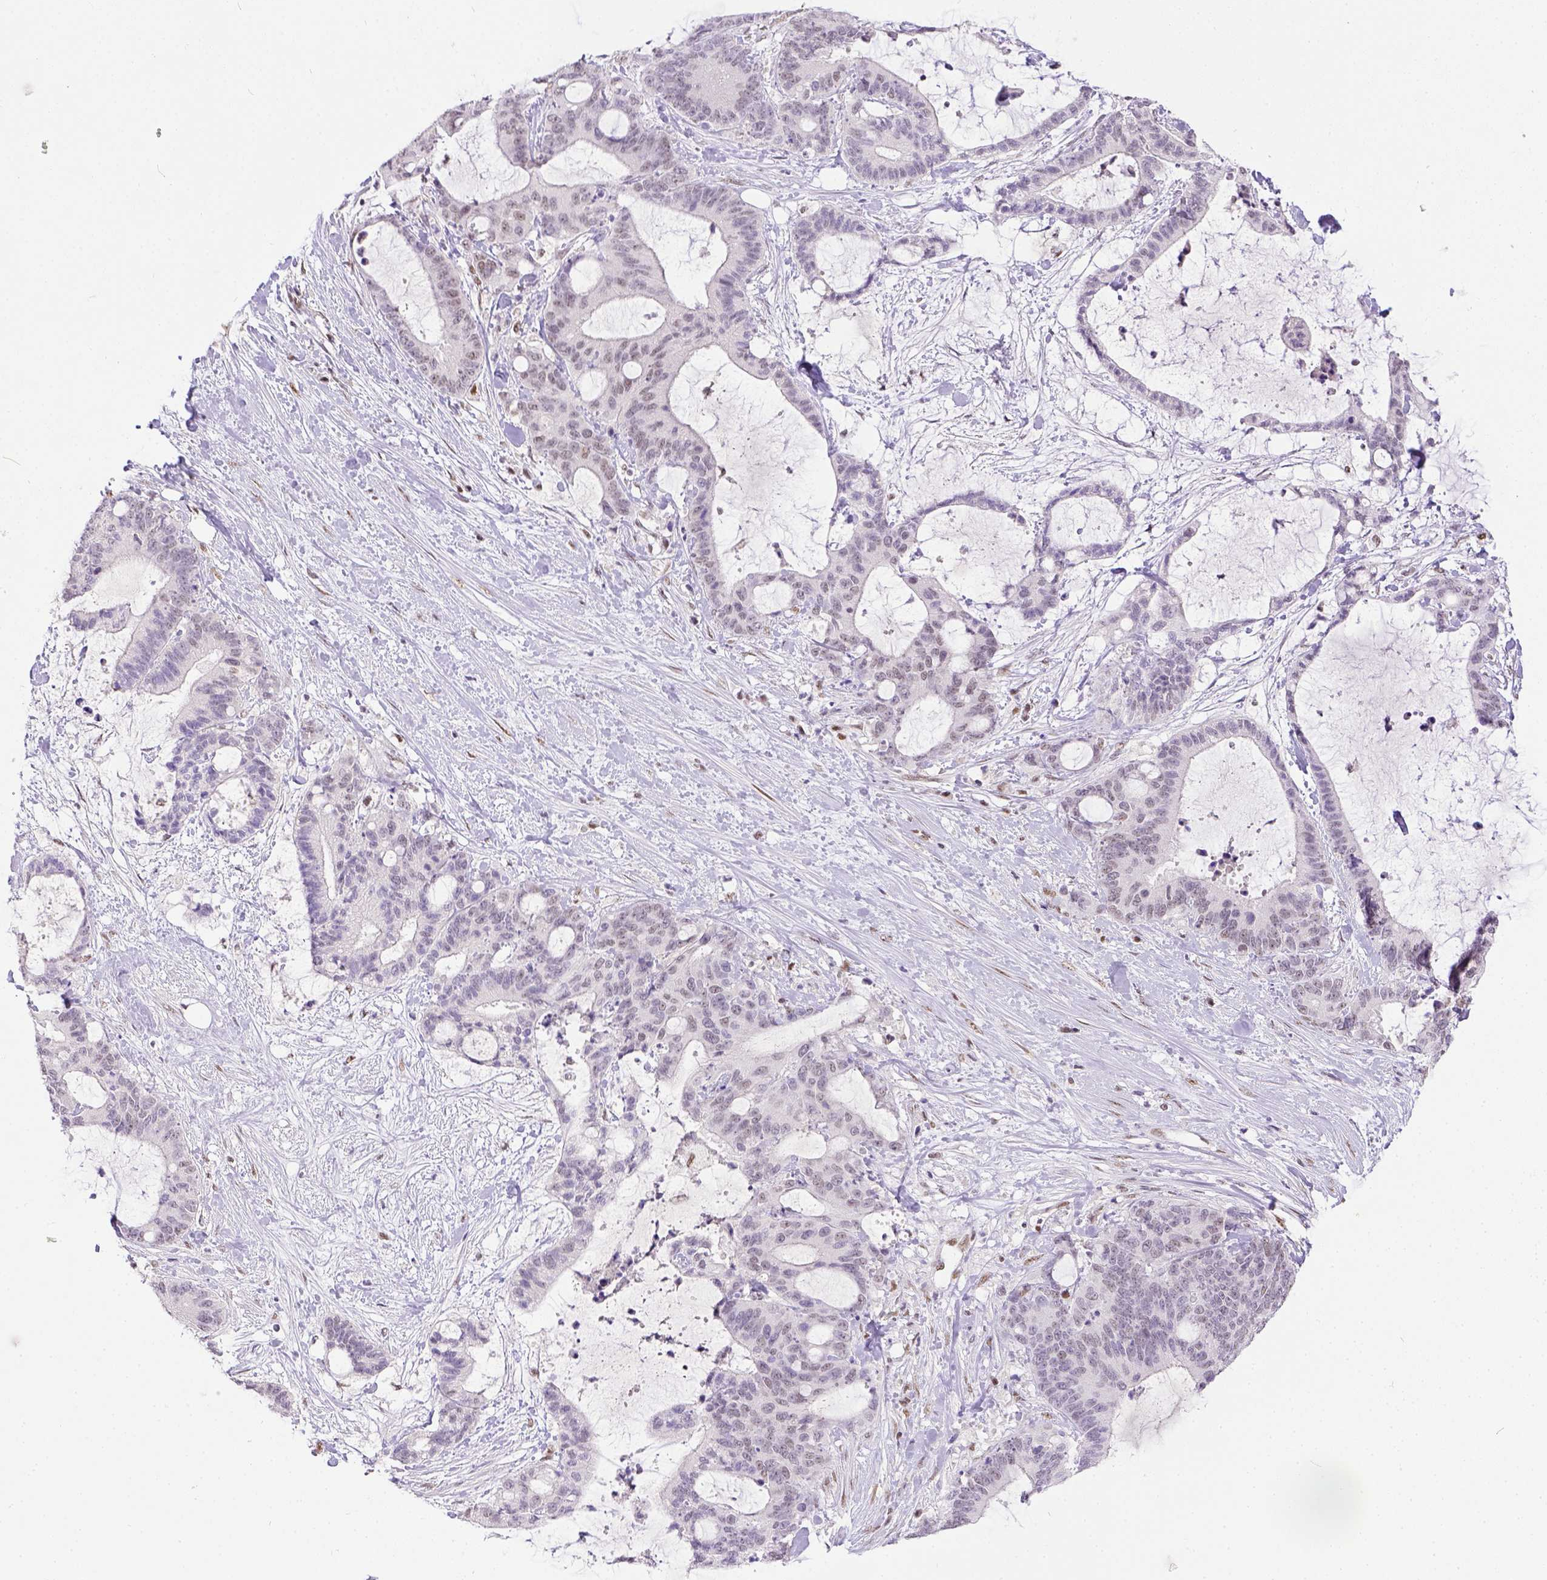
{"staining": {"intensity": "weak", "quantity": "25%-75%", "location": "nuclear"}, "tissue": "liver cancer", "cell_type": "Tumor cells", "image_type": "cancer", "snomed": [{"axis": "morphology", "description": "Cholangiocarcinoma"}, {"axis": "topography", "description": "Liver"}], "caption": "This image exhibits IHC staining of liver cancer (cholangiocarcinoma), with low weak nuclear expression in about 25%-75% of tumor cells.", "gene": "ERCC1", "patient": {"sex": "female", "age": 73}}